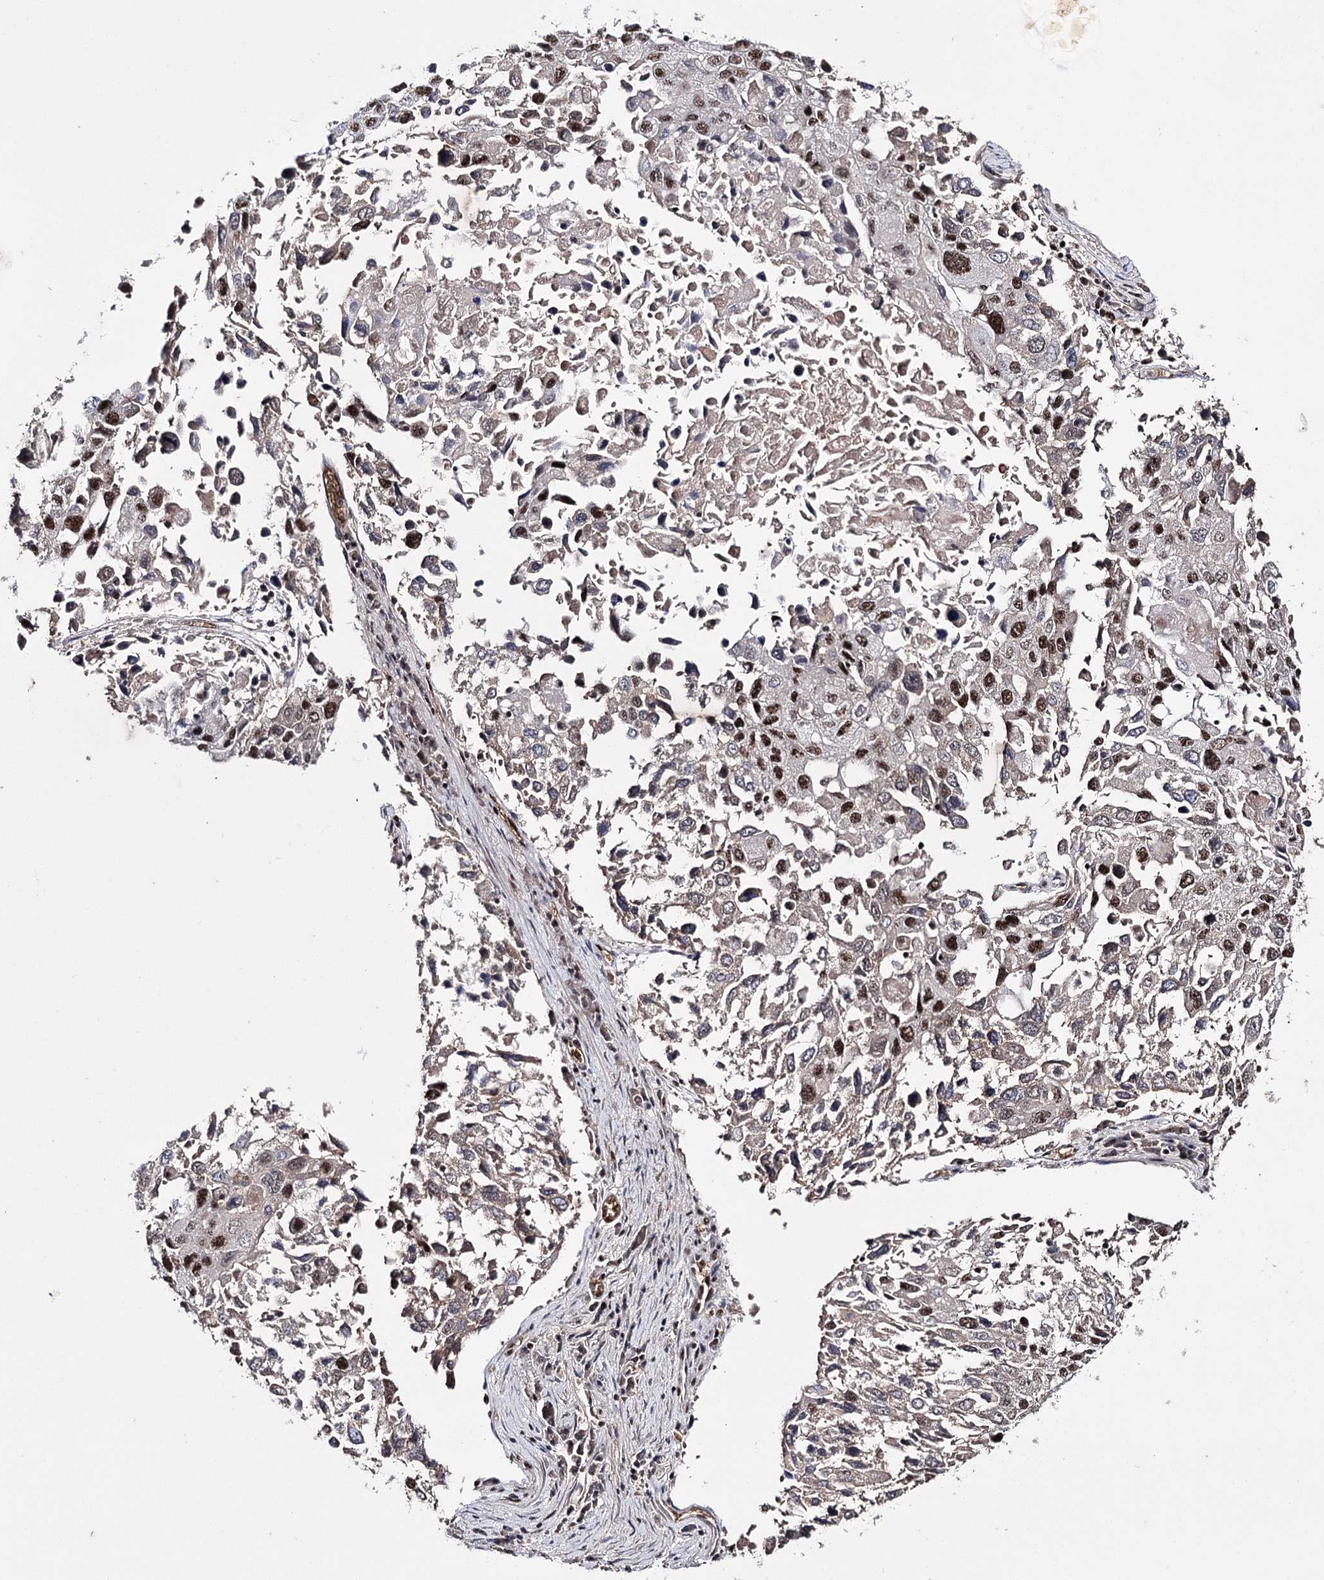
{"staining": {"intensity": "strong", "quantity": "25%-75%", "location": "nuclear"}, "tissue": "lung cancer", "cell_type": "Tumor cells", "image_type": "cancer", "snomed": [{"axis": "morphology", "description": "Squamous cell carcinoma, NOS"}, {"axis": "topography", "description": "Lung"}], "caption": "The image demonstrates a brown stain indicating the presence of a protein in the nuclear of tumor cells in lung squamous cell carcinoma.", "gene": "PRPF40A", "patient": {"sex": "male", "age": 65}}